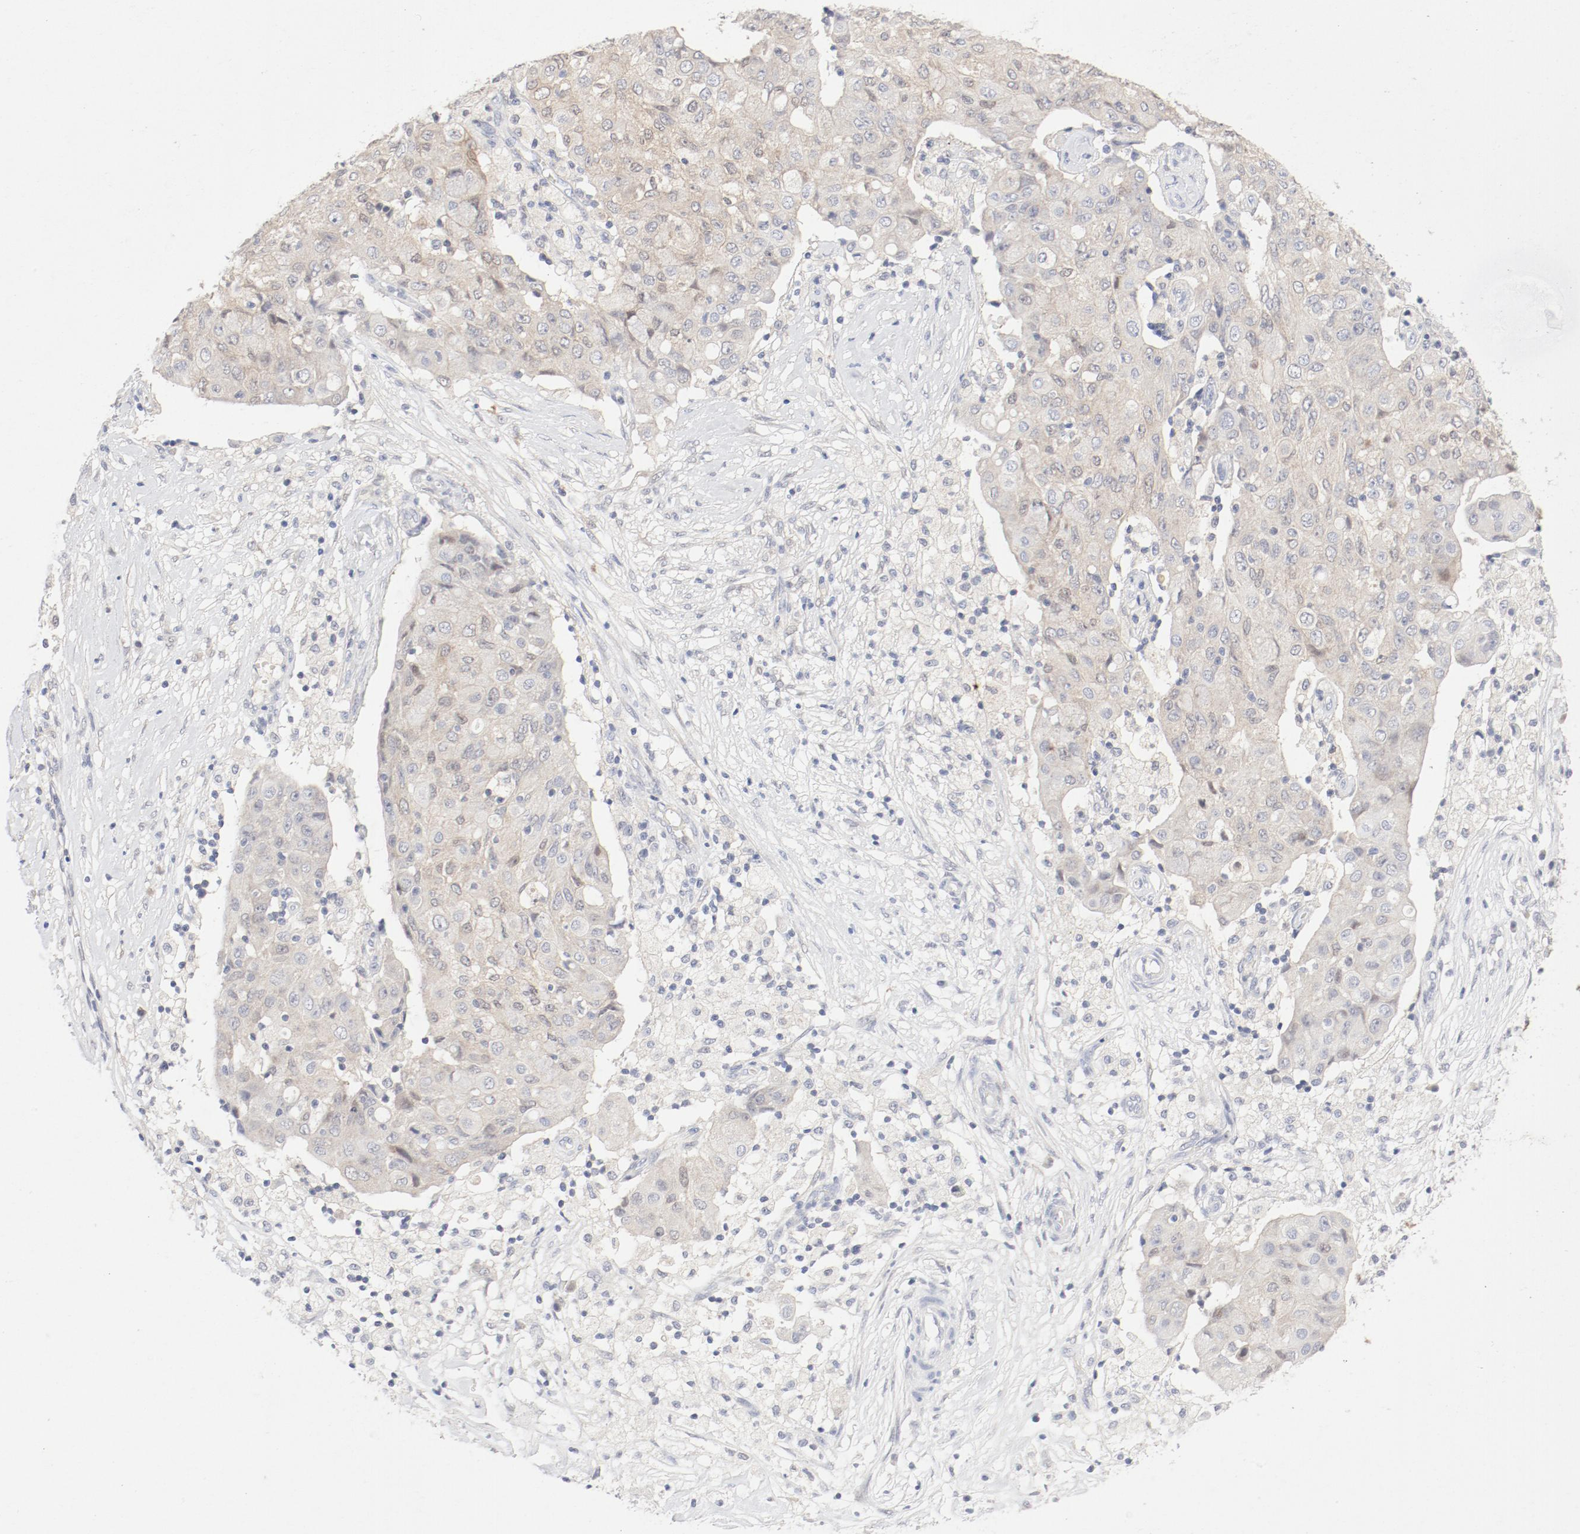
{"staining": {"intensity": "weak", "quantity": "25%-75%", "location": "cytoplasmic/membranous"}, "tissue": "ovarian cancer", "cell_type": "Tumor cells", "image_type": "cancer", "snomed": [{"axis": "morphology", "description": "Carcinoma, endometroid"}, {"axis": "topography", "description": "Ovary"}], "caption": "A photomicrograph showing weak cytoplasmic/membranous expression in approximately 25%-75% of tumor cells in ovarian cancer (endometroid carcinoma), as visualized by brown immunohistochemical staining.", "gene": "PGM1", "patient": {"sex": "female", "age": 42}}